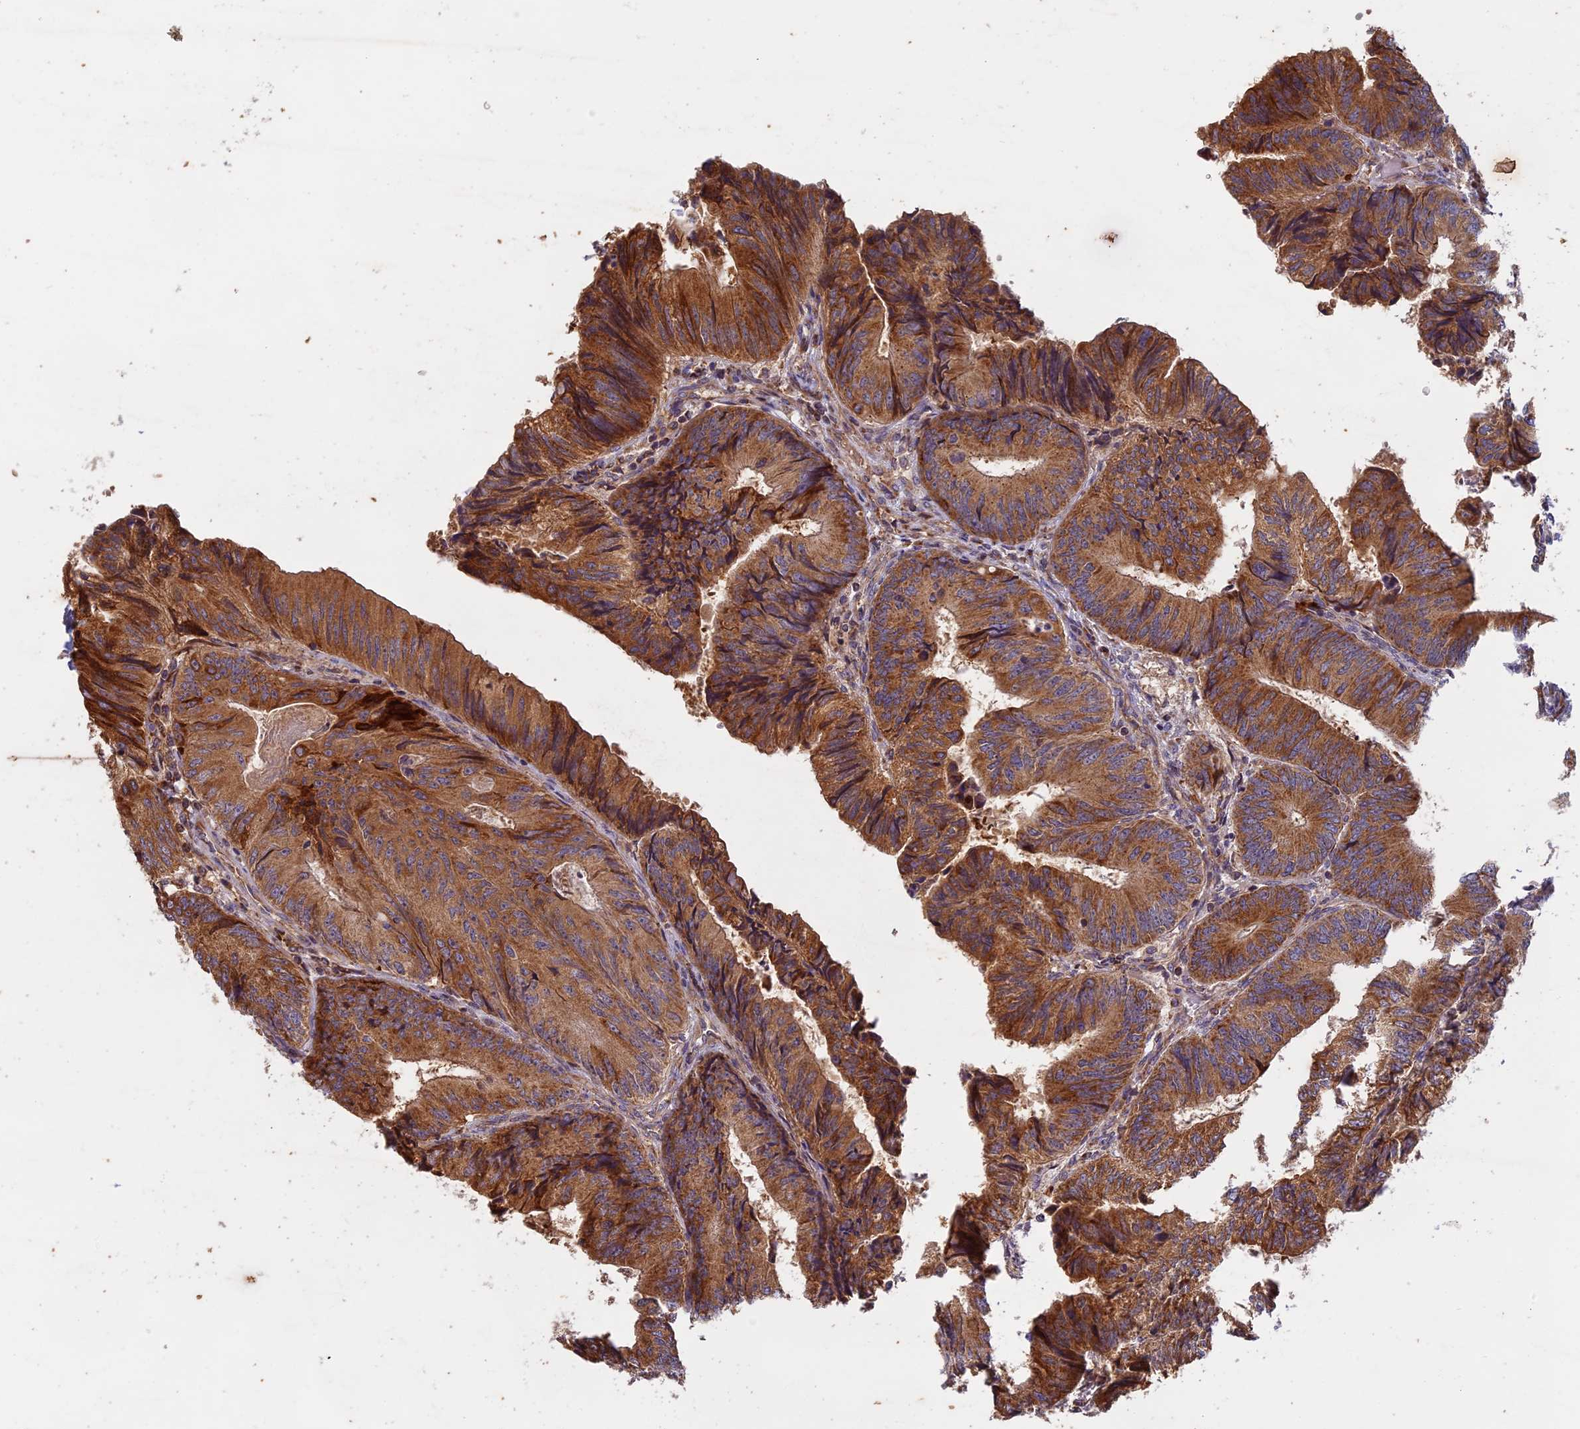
{"staining": {"intensity": "moderate", "quantity": ">75%", "location": "cytoplasmic/membranous"}, "tissue": "colorectal cancer", "cell_type": "Tumor cells", "image_type": "cancer", "snomed": [{"axis": "morphology", "description": "Adenocarcinoma, NOS"}, {"axis": "topography", "description": "Colon"}], "caption": "The micrograph demonstrates immunohistochemical staining of adenocarcinoma (colorectal). There is moderate cytoplasmic/membranous expression is seen in about >75% of tumor cells.", "gene": "EDAR", "patient": {"sex": "female", "age": 67}}